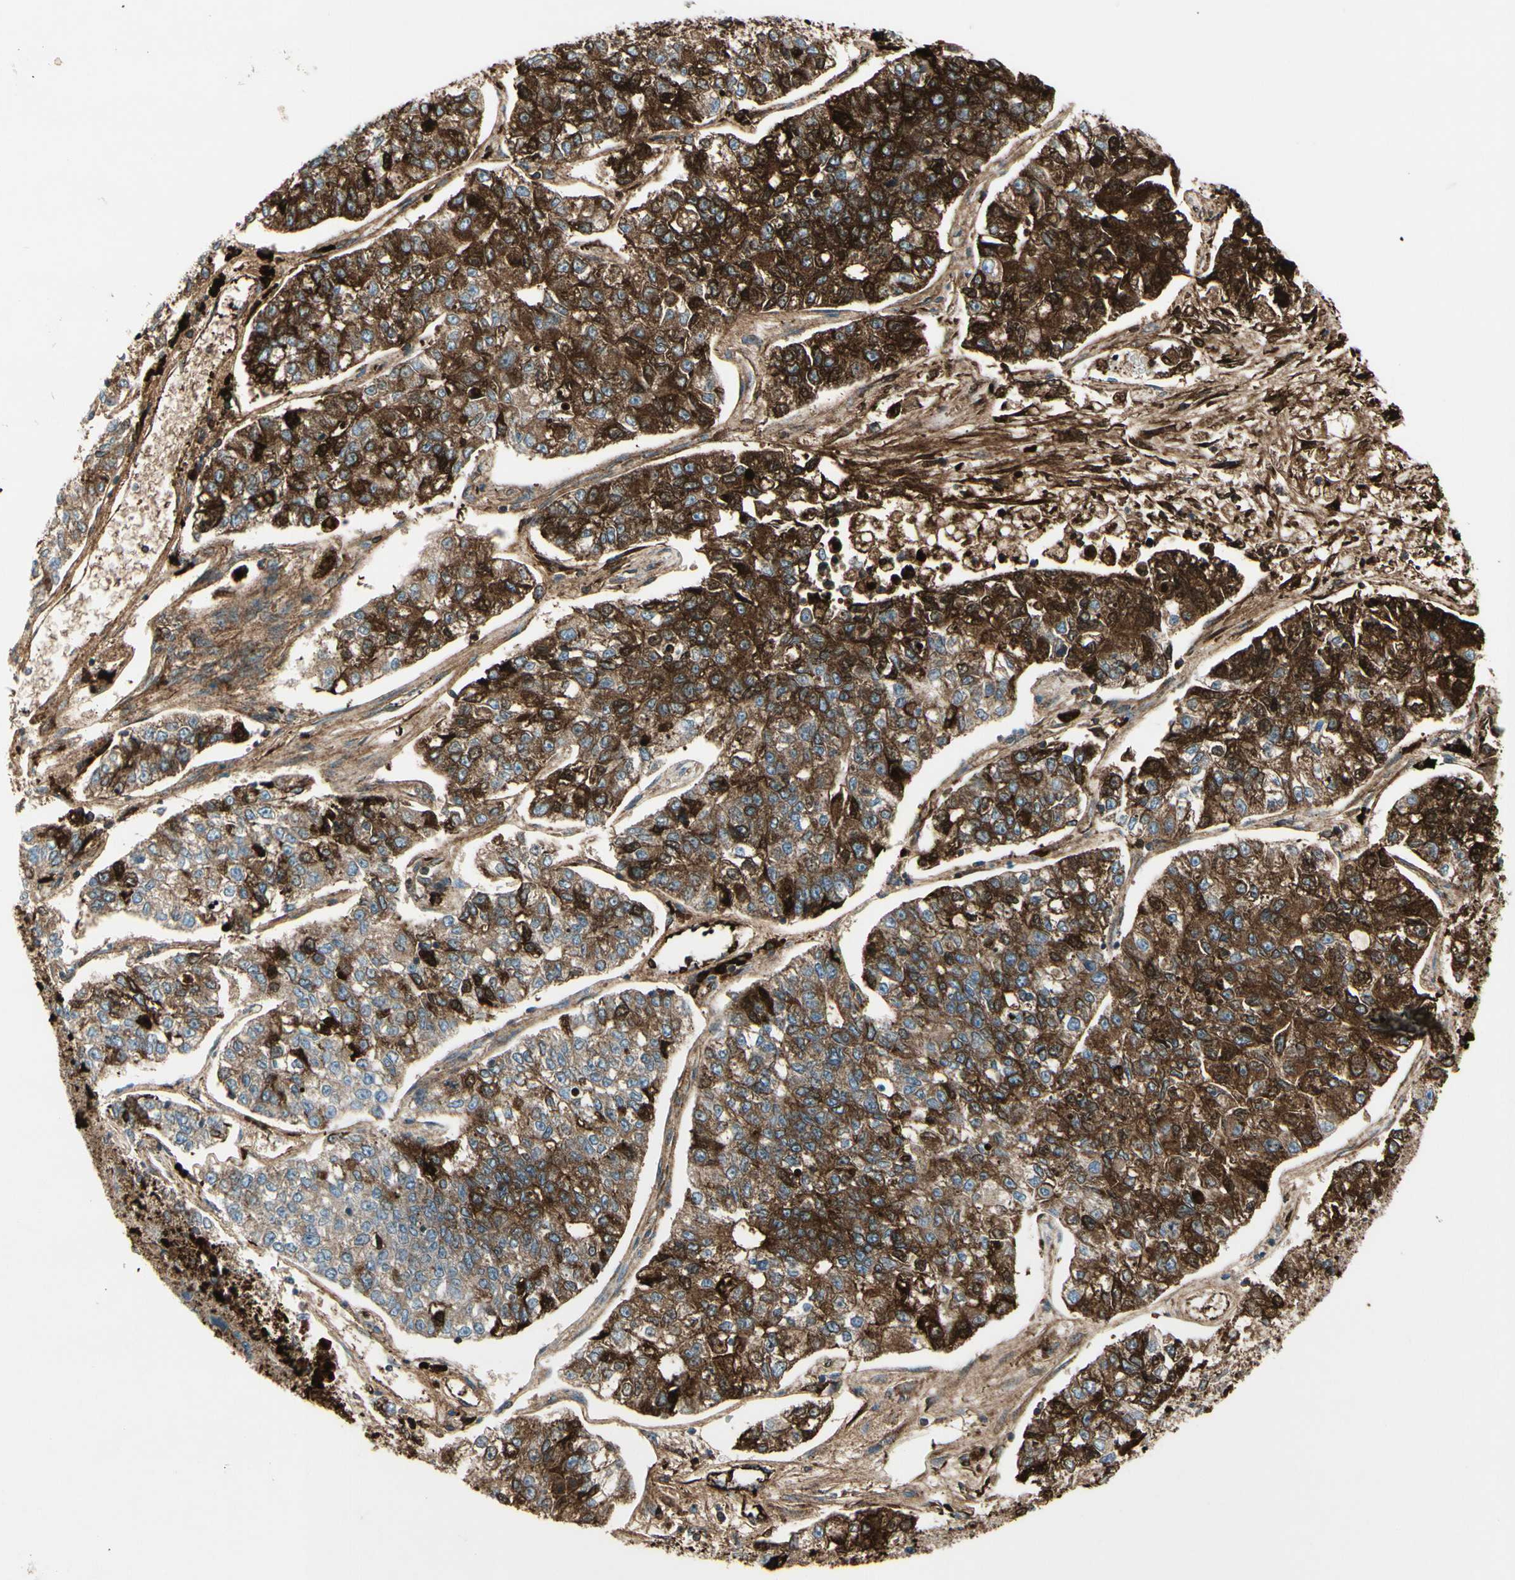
{"staining": {"intensity": "strong", "quantity": ">75%", "location": "cytoplasmic/membranous,nuclear"}, "tissue": "lung cancer", "cell_type": "Tumor cells", "image_type": "cancer", "snomed": [{"axis": "morphology", "description": "Adenocarcinoma, NOS"}, {"axis": "topography", "description": "Lung"}], "caption": "Adenocarcinoma (lung) stained with a protein marker displays strong staining in tumor cells.", "gene": "IGHG1", "patient": {"sex": "male", "age": 49}}